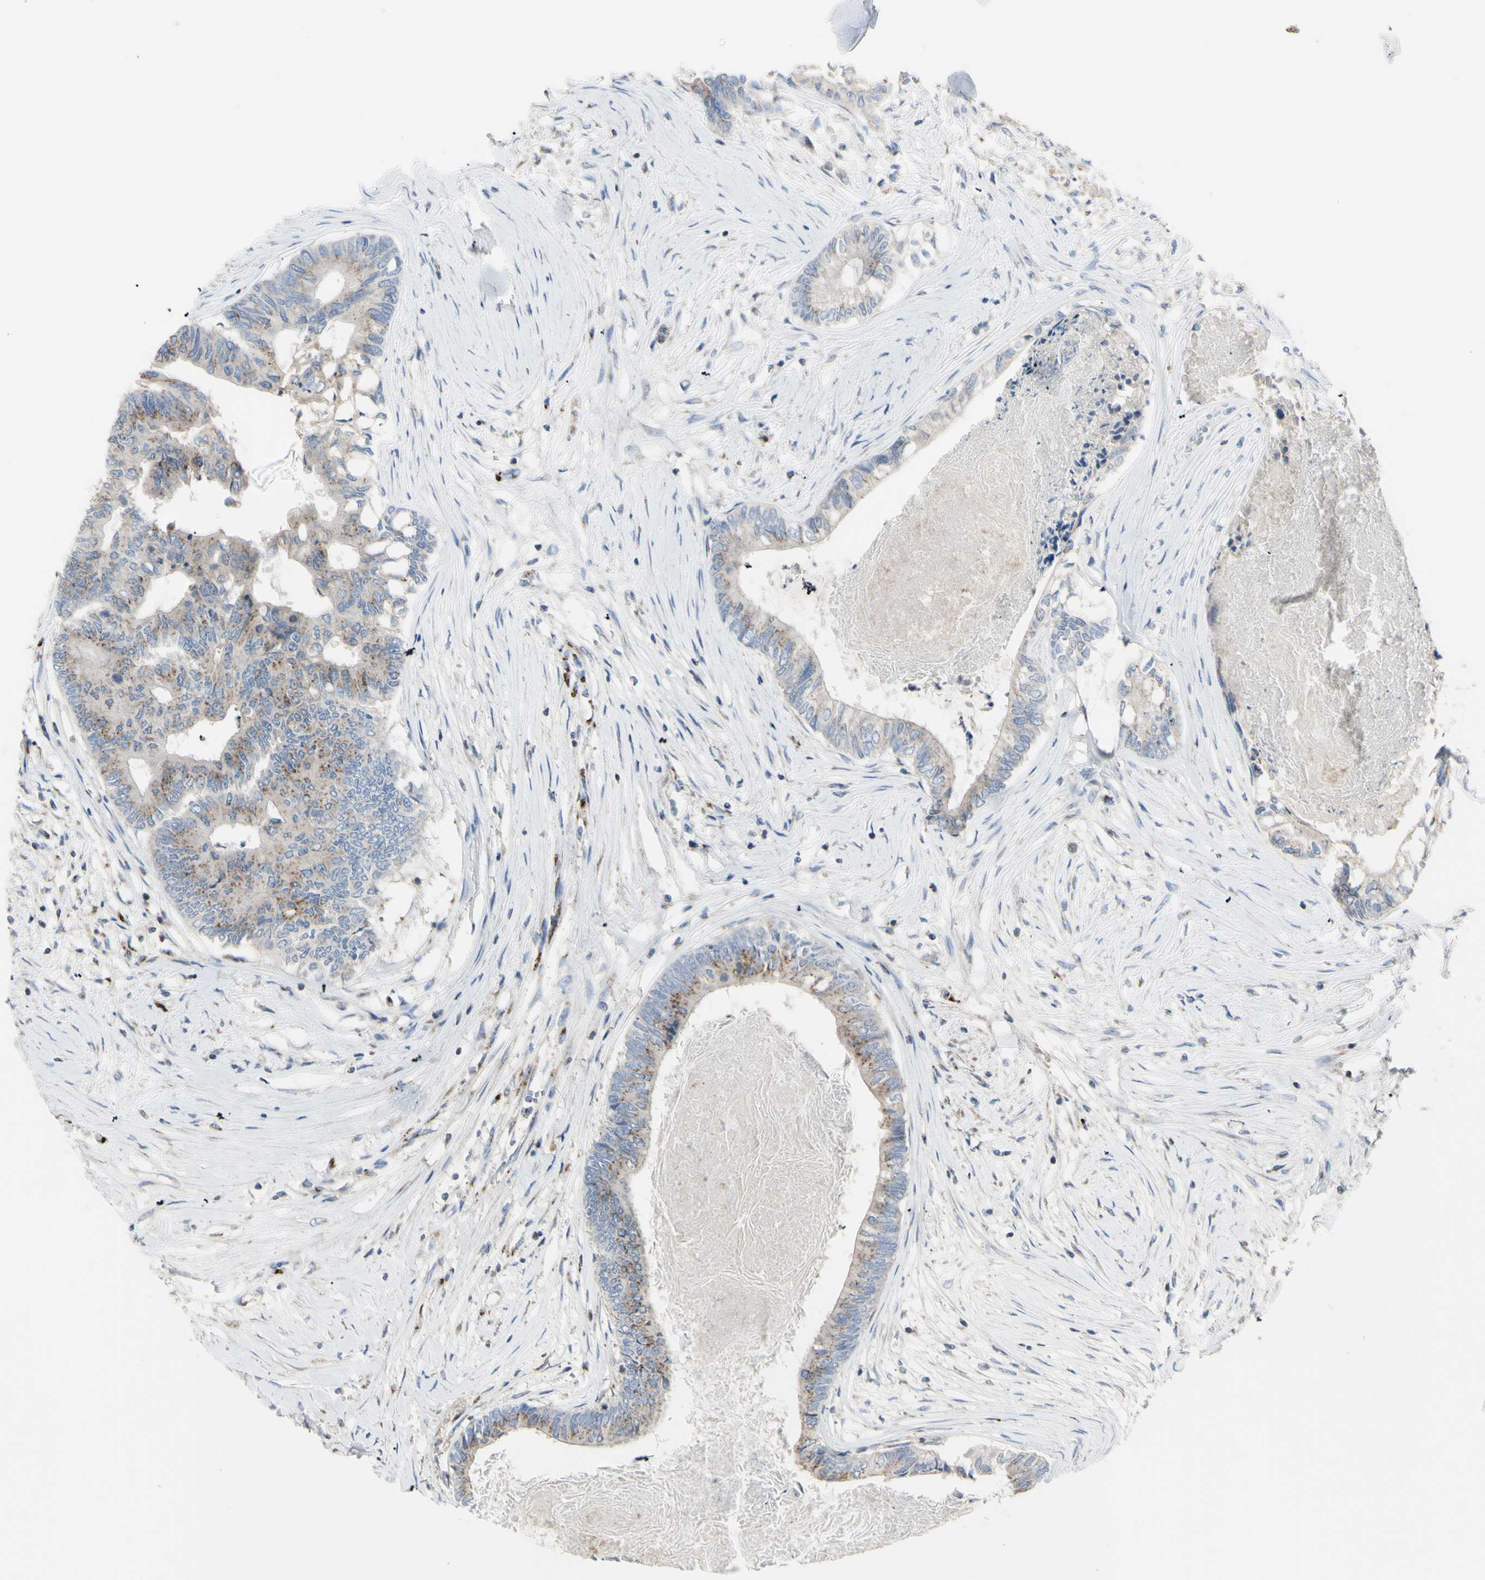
{"staining": {"intensity": "moderate", "quantity": ">75%", "location": "cytoplasmic/membranous"}, "tissue": "colorectal cancer", "cell_type": "Tumor cells", "image_type": "cancer", "snomed": [{"axis": "morphology", "description": "Adenocarcinoma, NOS"}, {"axis": "topography", "description": "Rectum"}], "caption": "Immunohistochemistry staining of colorectal adenocarcinoma, which shows medium levels of moderate cytoplasmic/membranous staining in about >75% of tumor cells indicating moderate cytoplasmic/membranous protein staining. The staining was performed using DAB (brown) for protein detection and nuclei were counterstained in hematoxylin (blue).", "gene": "B4GALT3", "patient": {"sex": "male", "age": 63}}